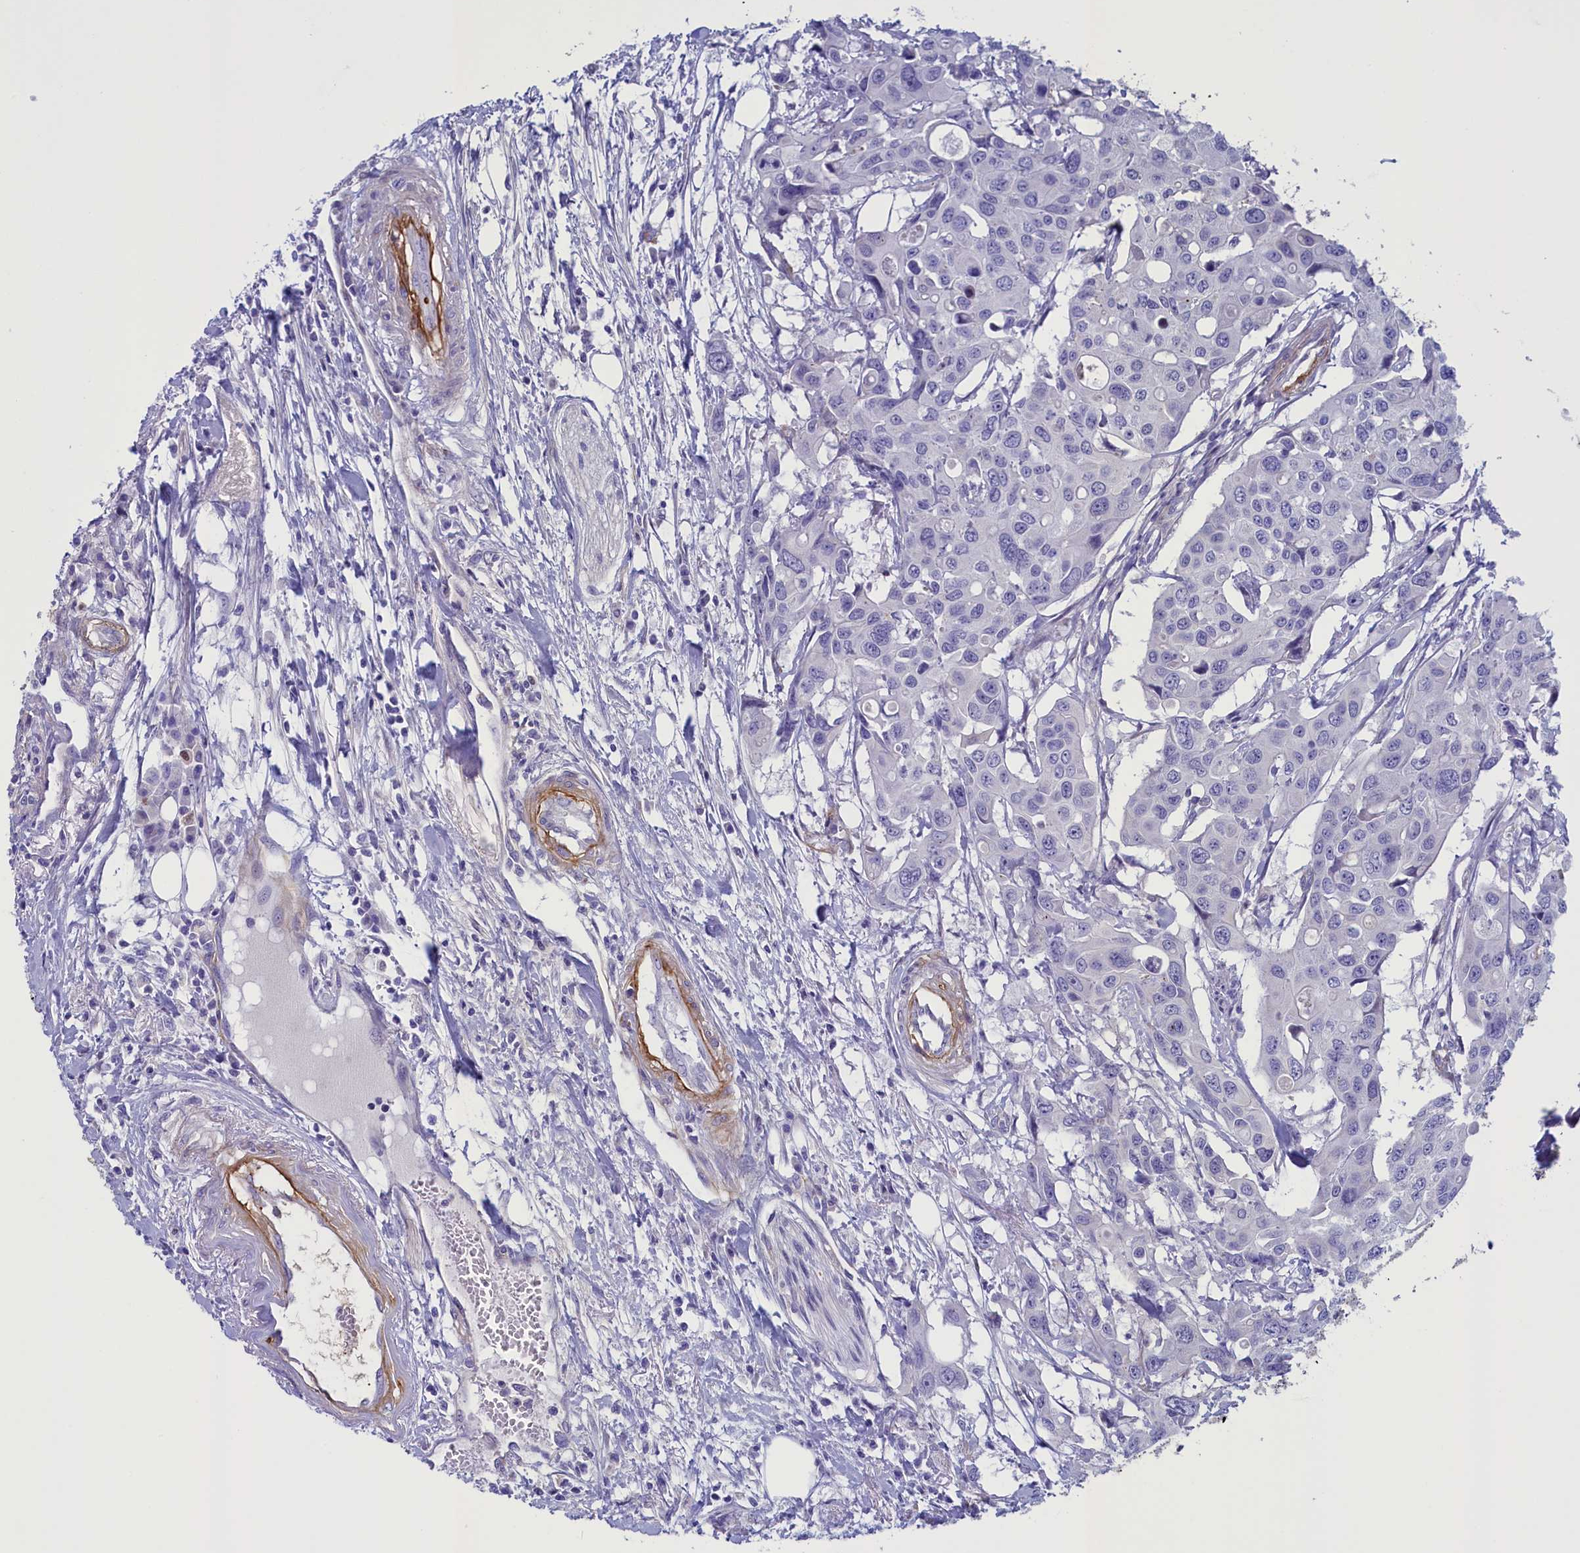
{"staining": {"intensity": "negative", "quantity": "none", "location": "none"}, "tissue": "colorectal cancer", "cell_type": "Tumor cells", "image_type": "cancer", "snomed": [{"axis": "morphology", "description": "Adenocarcinoma, NOS"}, {"axis": "topography", "description": "Colon"}], "caption": "Human adenocarcinoma (colorectal) stained for a protein using immunohistochemistry (IHC) reveals no positivity in tumor cells.", "gene": "LOXL1", "patient": {"sex": "male", "age": 77}}